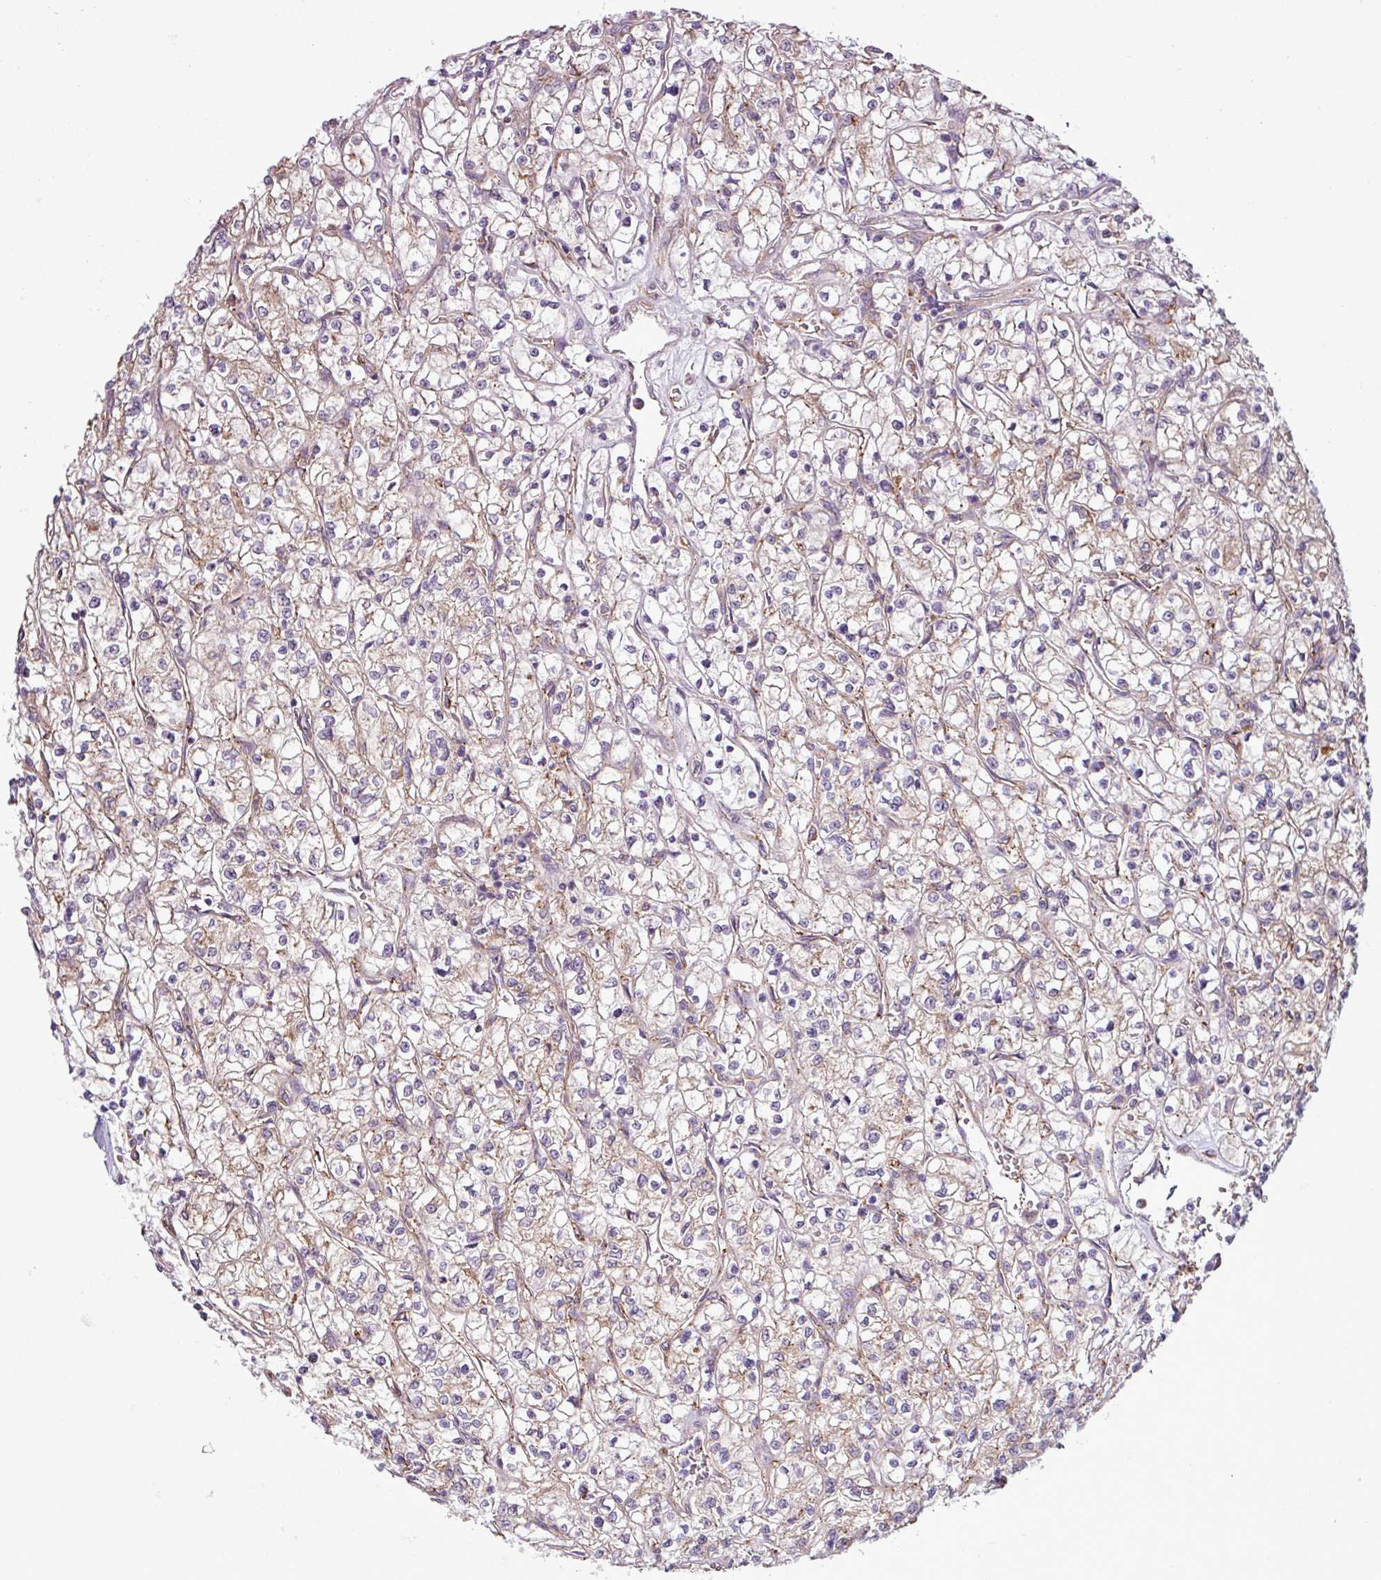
{"staining": {"intensity": "weak", "quantity": "25%-75%", "location": "cytoplasmic/membranous"}, "tissue": "renal cancer", "cell_type": "Tumor cells", "image_type": "cancer", "snomed": [{"axis": "morphology", "description": "Adenocarcinoma, NOS"}, {"axis": "topography", "description": "Kidney"}], "caption": "A high-resolution image shows immunohistochemistry staining of renal adenocarcinoma, which shows weak cytoplasmic/membranous staining in approximately 25%-75% of tumor cells.", "gene": "PACSIN2", "patient": {"sex": "female", "age": 64}}